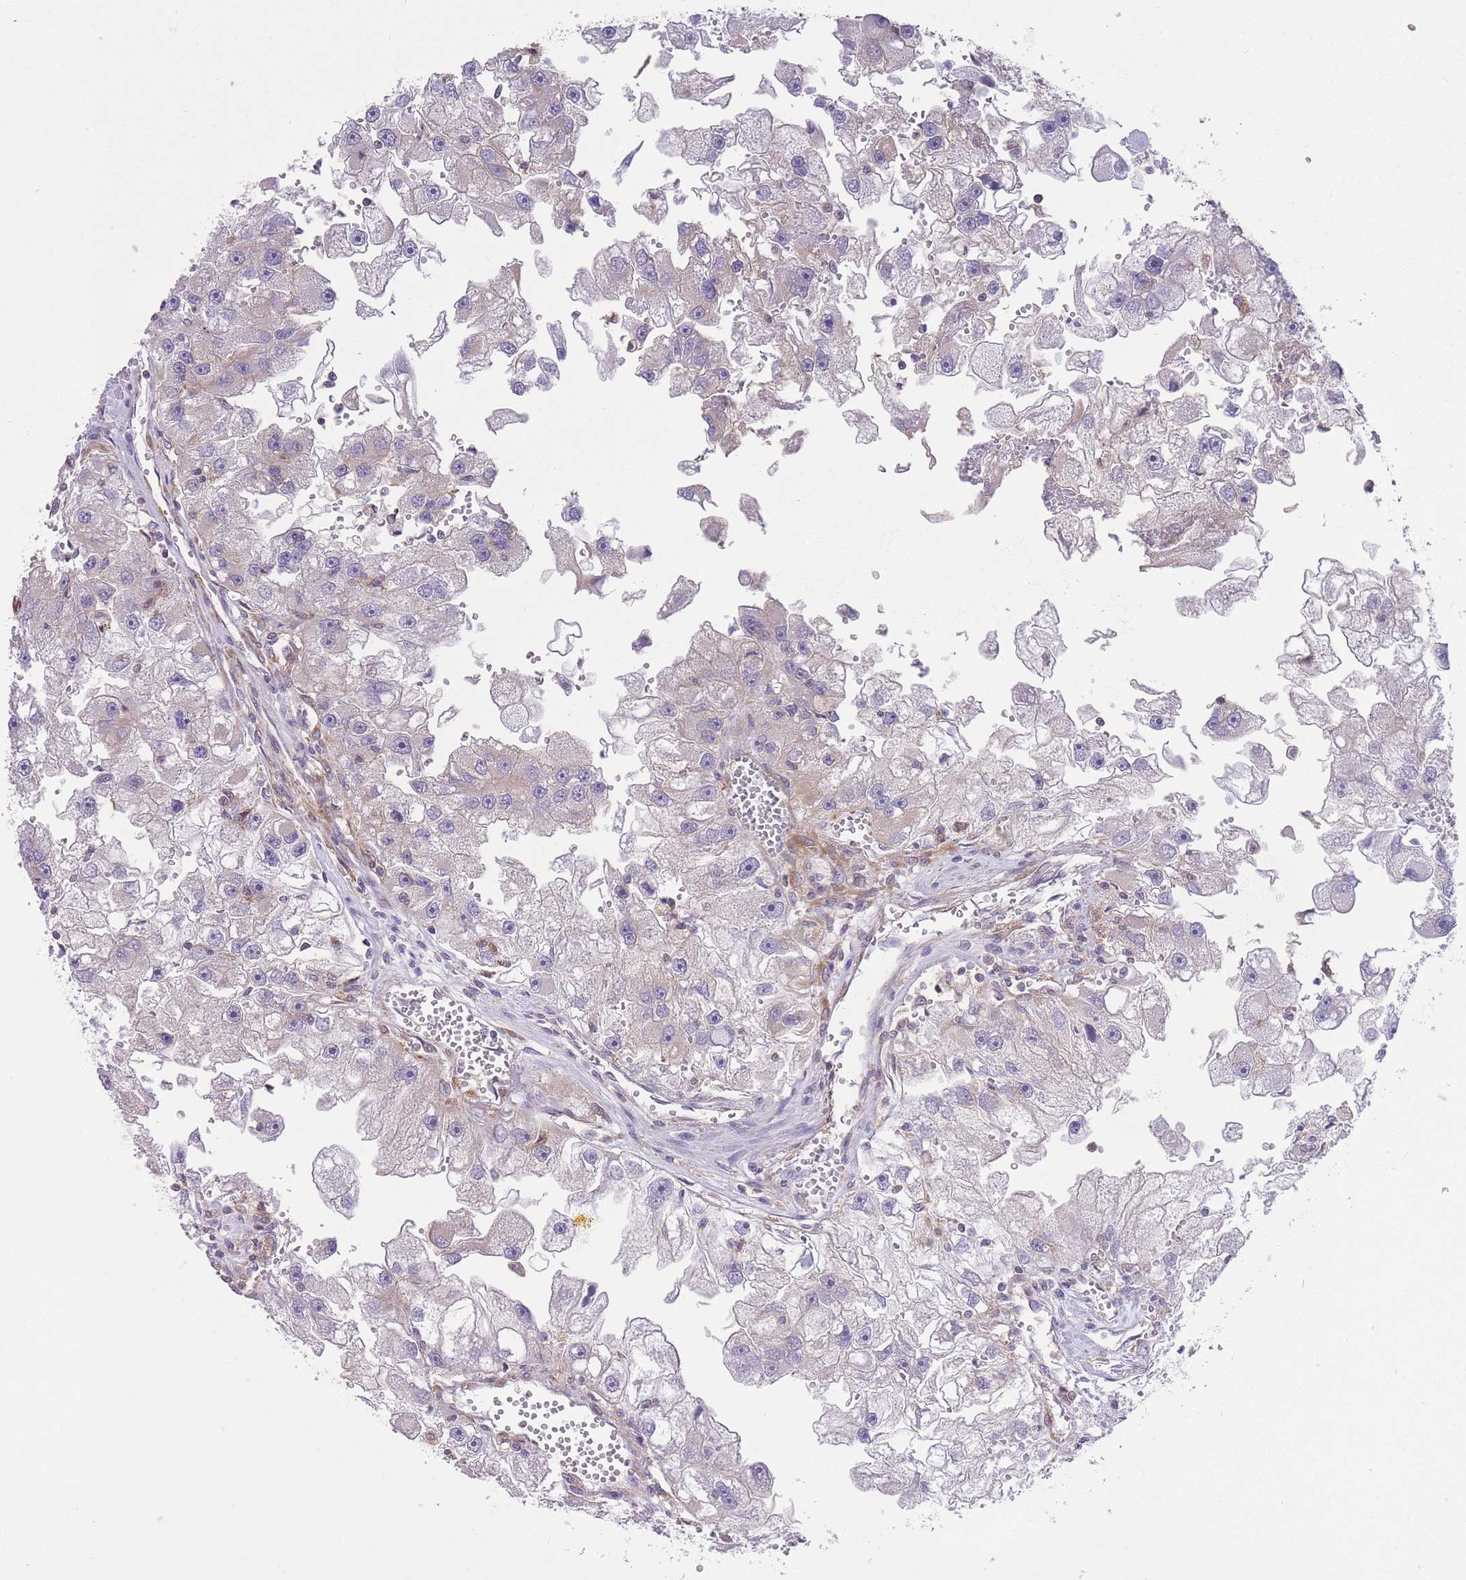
{"staining": {"intensity": "negative", "quantity": "none", "location": "none"}, "tissue": "renal cancer", "cell_type": "Tumor cells", "image_type": "cancer", "snomed": [{"axis": "morphology", "description": "Adenocarcinoma, NOS"}, {"axis": "topography", "description": "Kidney"}], "caption": "There is no significant expression in tumor cells of renal adenocarcinoma. Brightfield microscopy of immunohistochemistry (IHC) stained with DAB (brown) and hematoxylin (blue), captured at high magnification.", "gene": "PRKAR1A", "patient": {"sex": "male", "age": 63}}